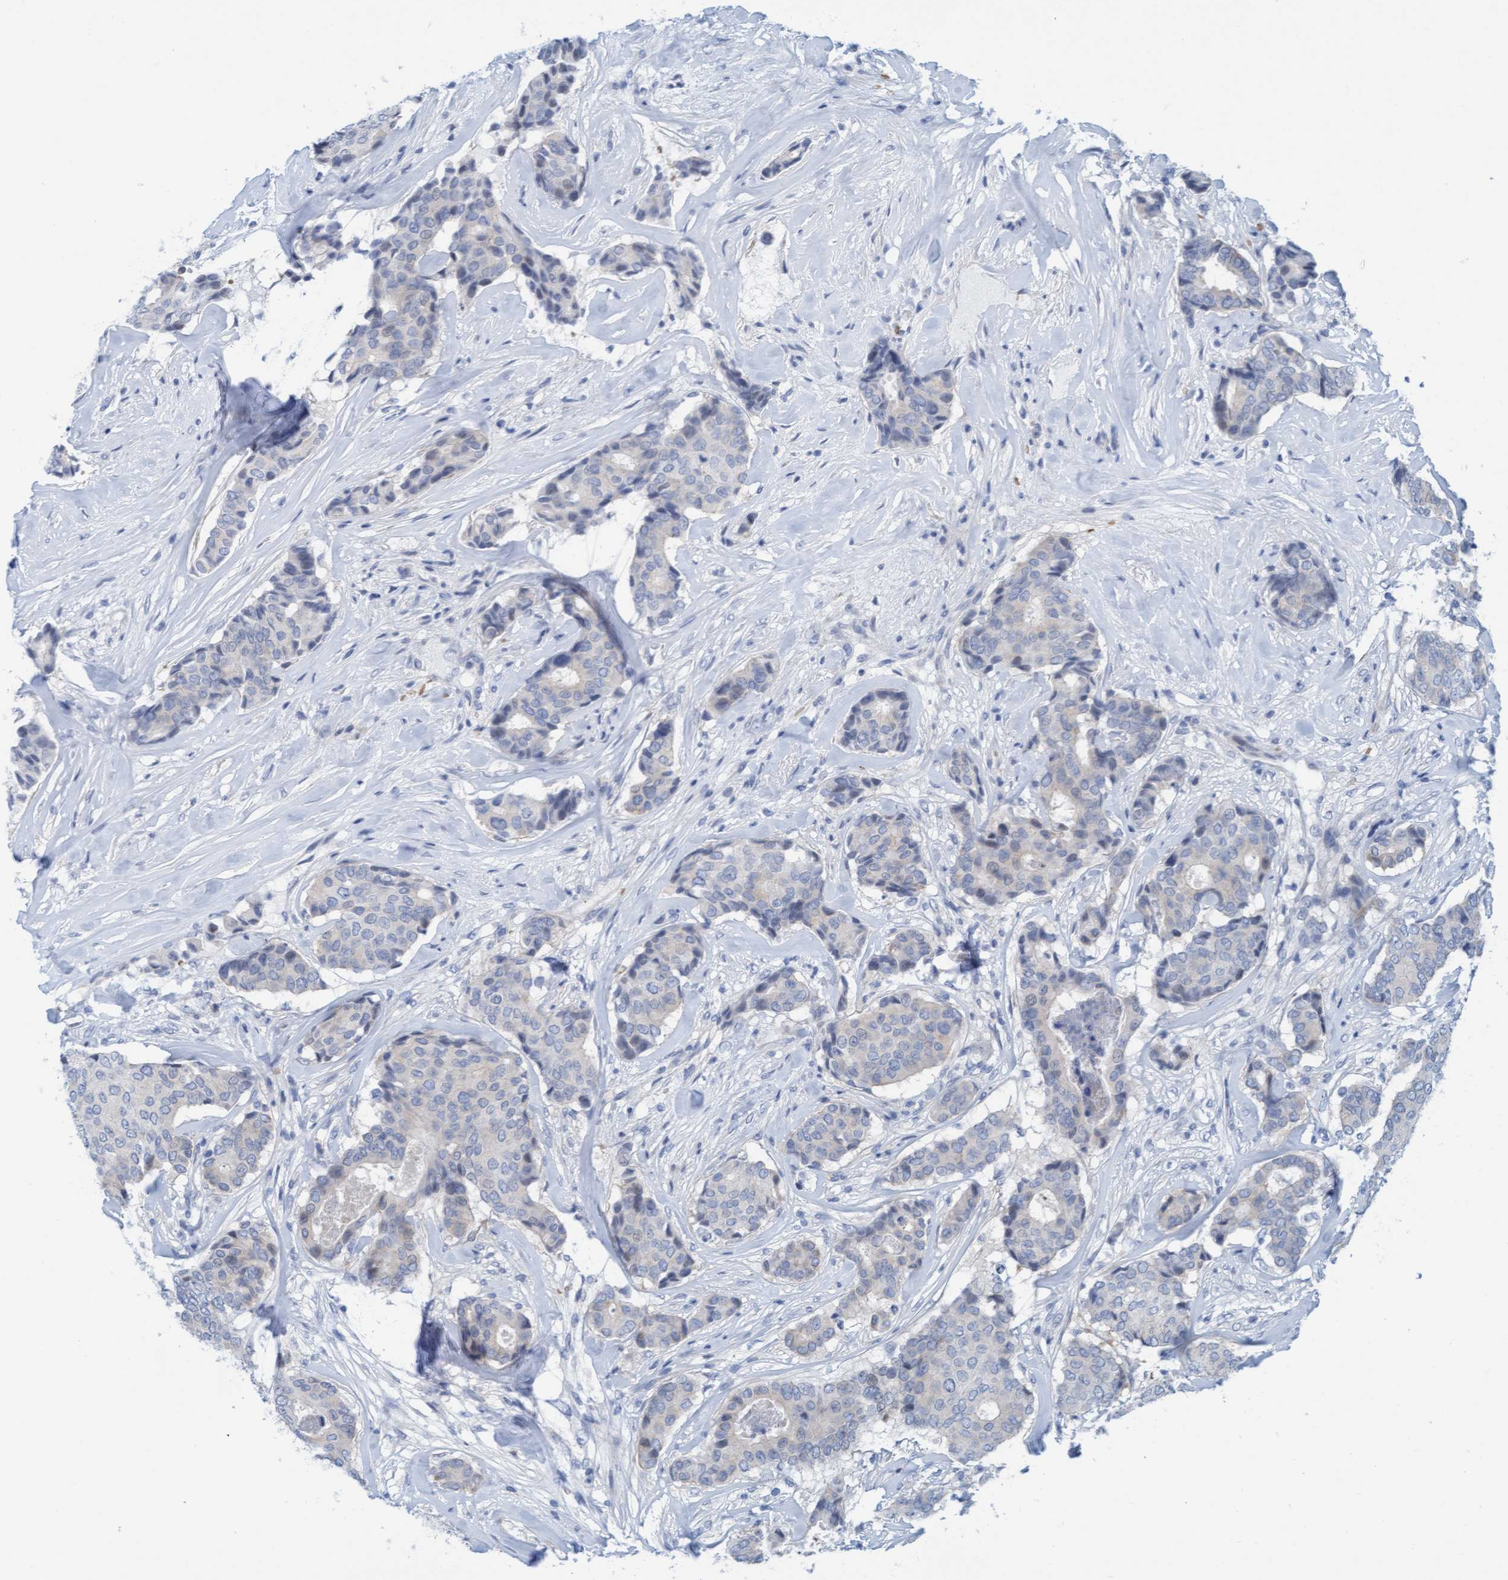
{"staining": {"intensity": "negative", "quantity": "none", "location": "none"}, "tissue": "breast cancer", "cell_type": "Tumor cells", "image_type": "cancer", "snomed": [{"axis": "morphology", "description": "Duct carcinoma"}, {"axis": "topography", "description": "Breast"}], "caption": "DAB immunohistochemical staining of breast intraductal carcinoma shows no significant expression in tumor cells. (DAB immunohistochemistry with hematoxylin counter stain).", "gene": "P2RX5", "patient": {"sex": "female", "age": 75}}